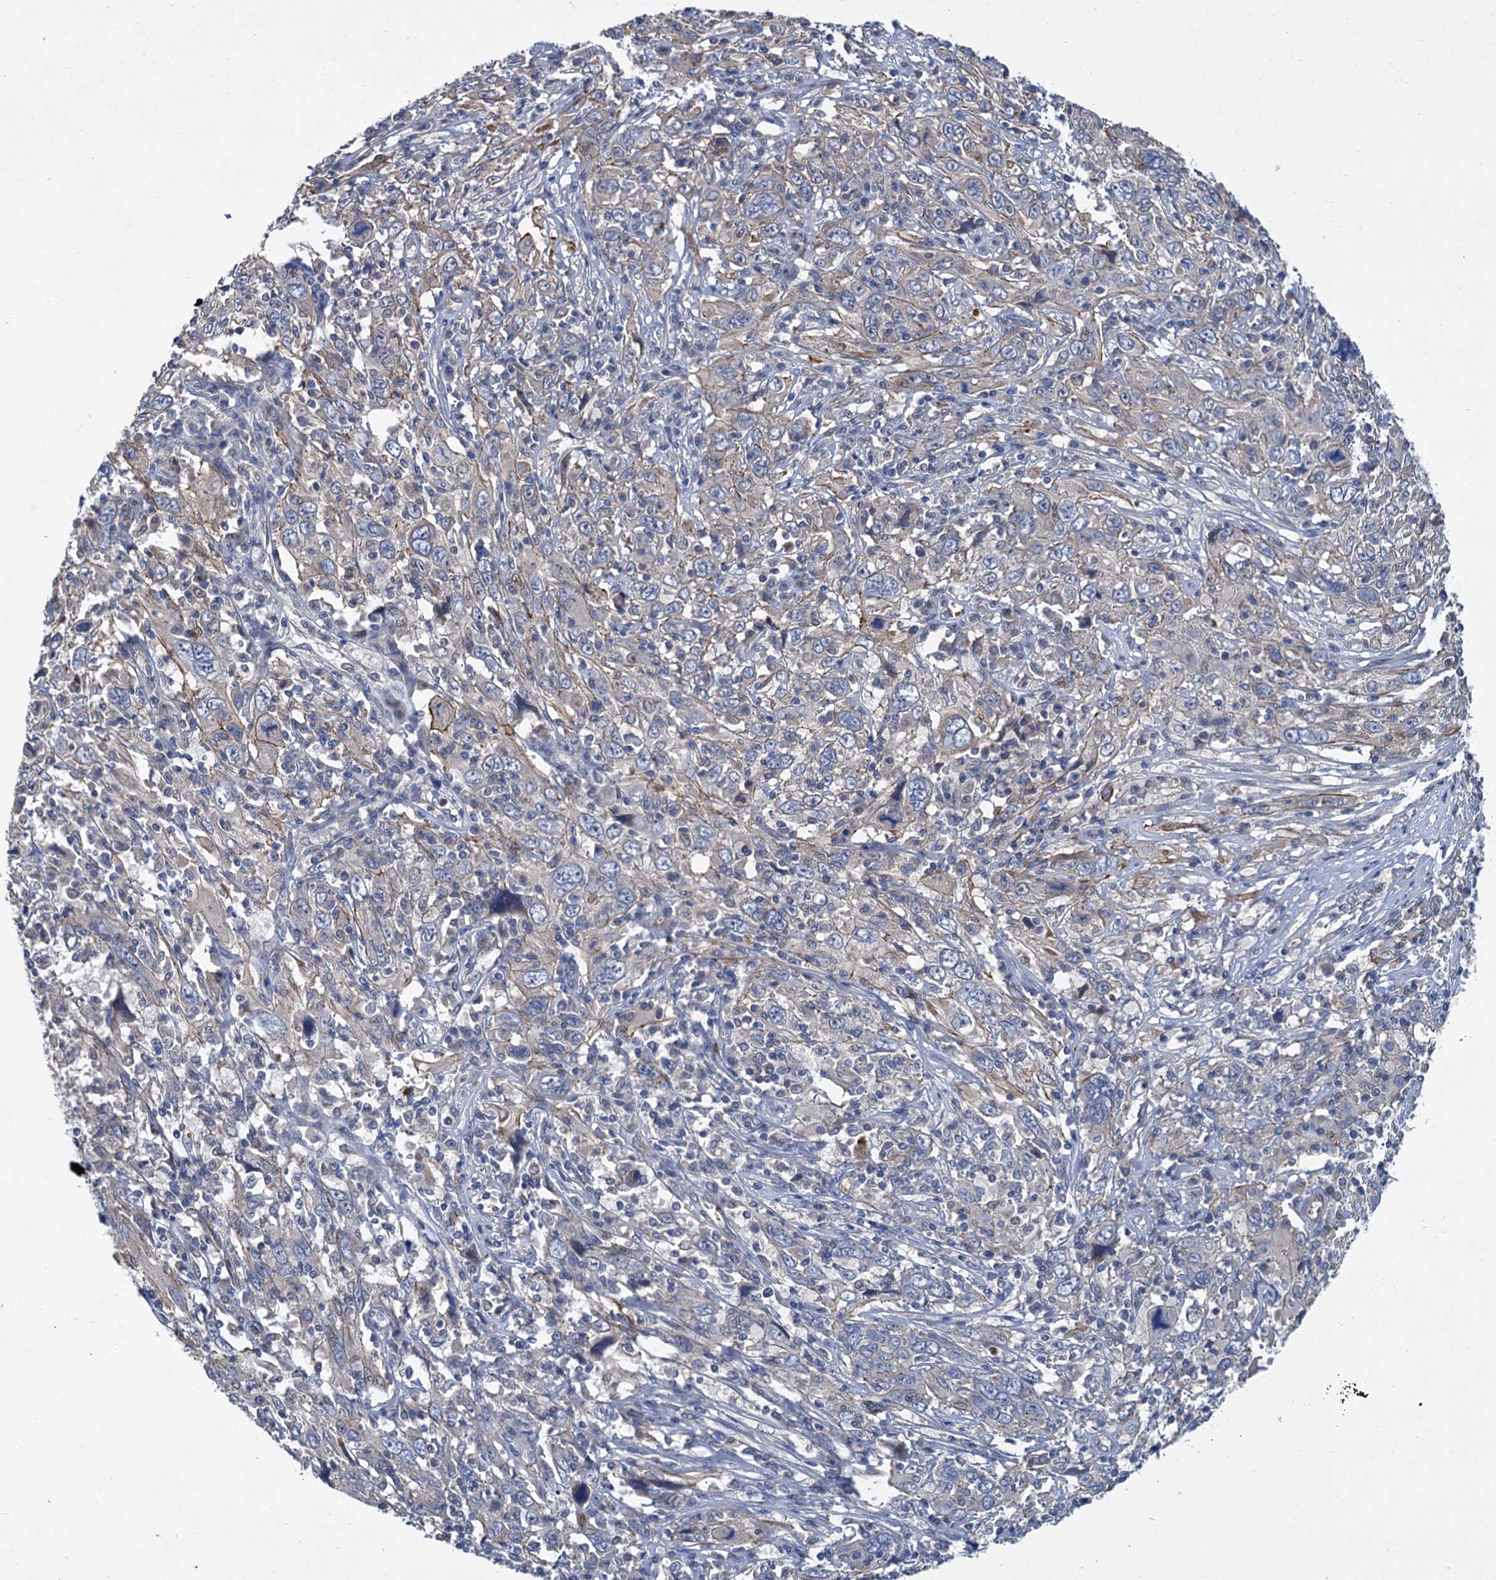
{"staining": {"intensity": "negative", "quantity": "none", "location": "none"}, "tissue": "cervical cancer", "cell_type": "Tumor cells", "image_type": "cancer", "snomed": [{"axis": "morphology", "description": "Squamous cell carcinoma, NOS"}, {"axis": "topography", "description": "Cervix"}], "caption": "DAB (3,3'-diaminobenzidine) immunohistochemical staining of human cervical squamous cell carcinoma shows no significant staining in tumor cells.", "gene": "TRAF7", "patient": {"sex": "female", "age": 46}}